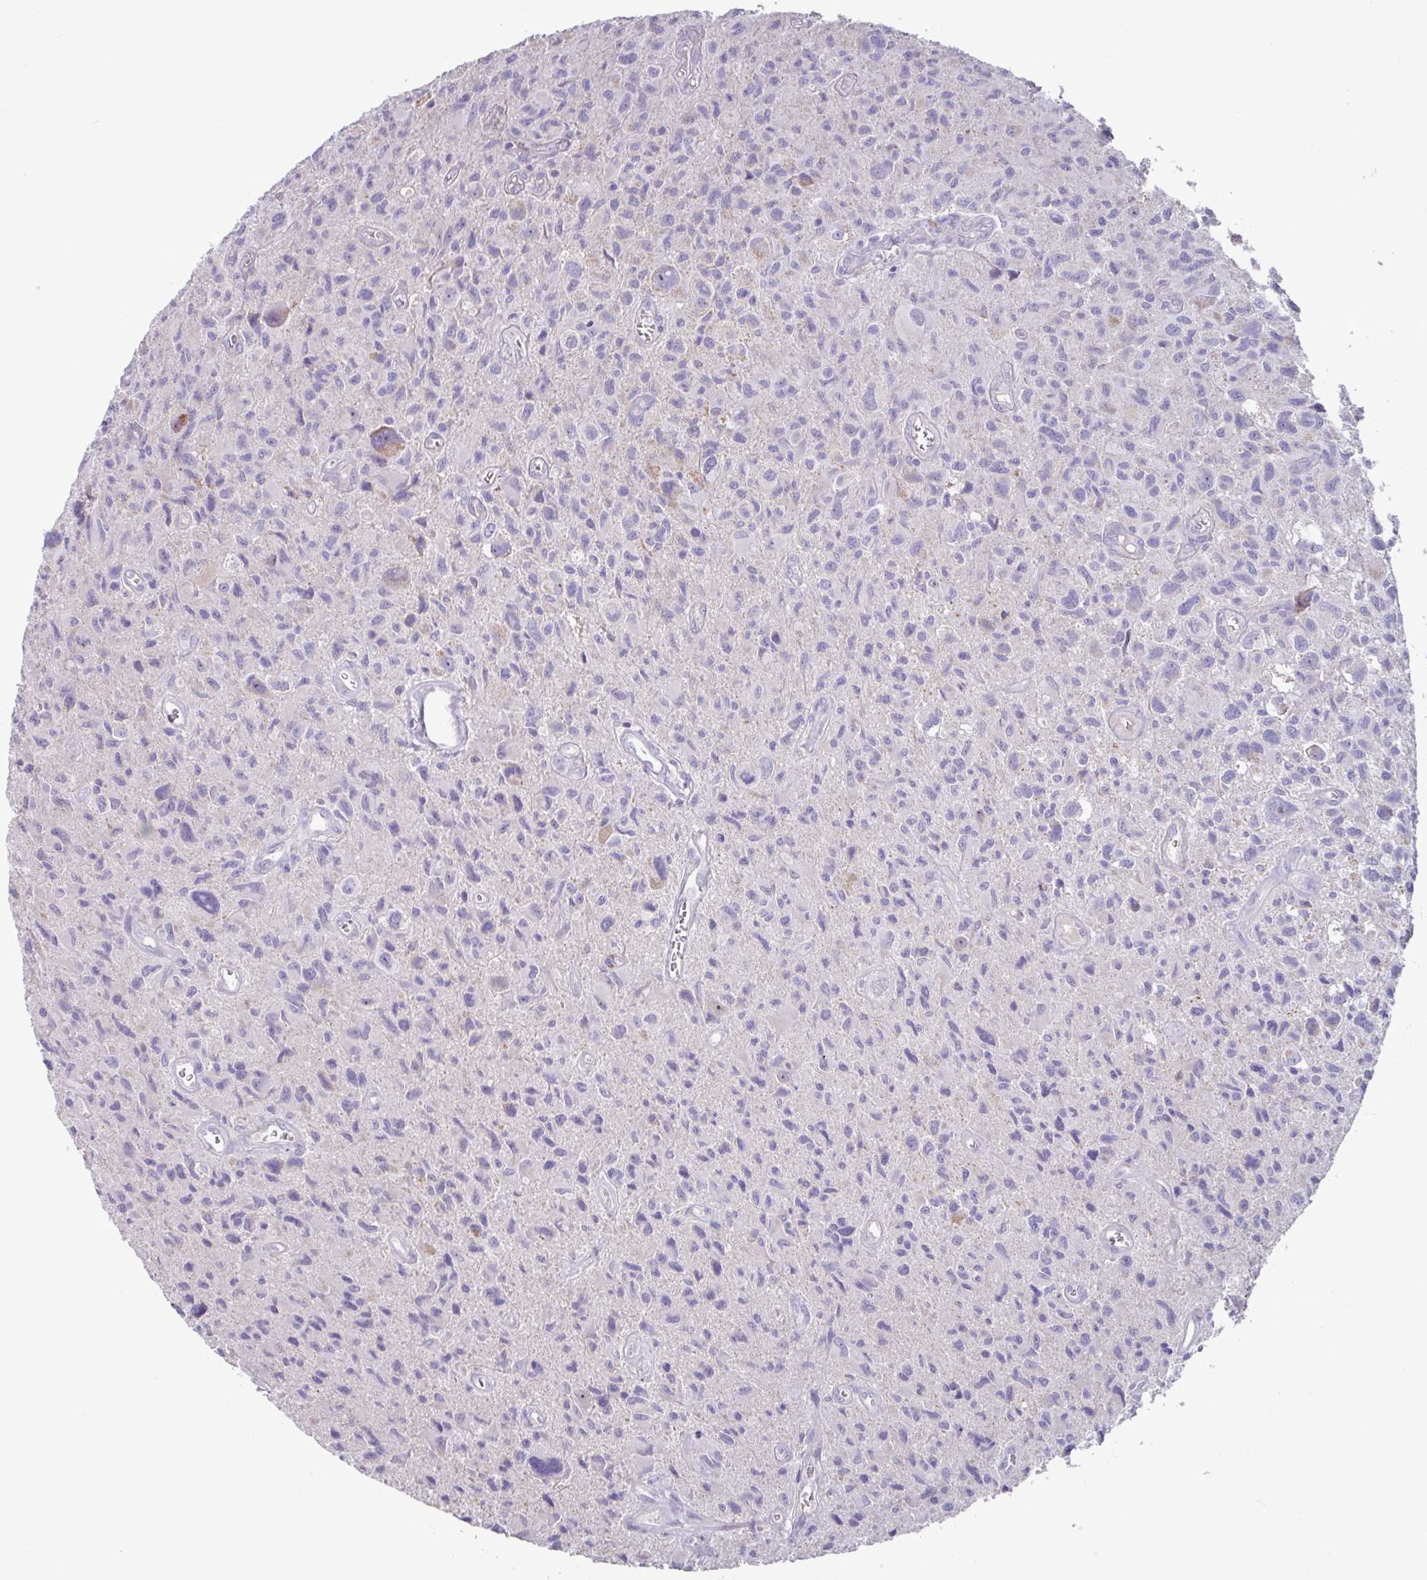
{"staining": {"intensity": "negative", "quantity": "none", "location": "none"}, "tissue": "glioma", "cell_type": "Tumor cells", "image_type": "cancer", "snomed": [{"axis": "morphology", "description": "Glioma, malignant, High grade"}, {"axis": "topography", "description": "Brain"}], "caption": "This micrograph is of glioma stained with IHC to label a protein in brown with the nuclei are counter-stained blue. There is no staining in tumor cells. (Immunohistochemistry (ihc), brightfield microscopy, high magnification).", "gene": "MT-ND4", "patient": {"sex": "male", "age": 76}}